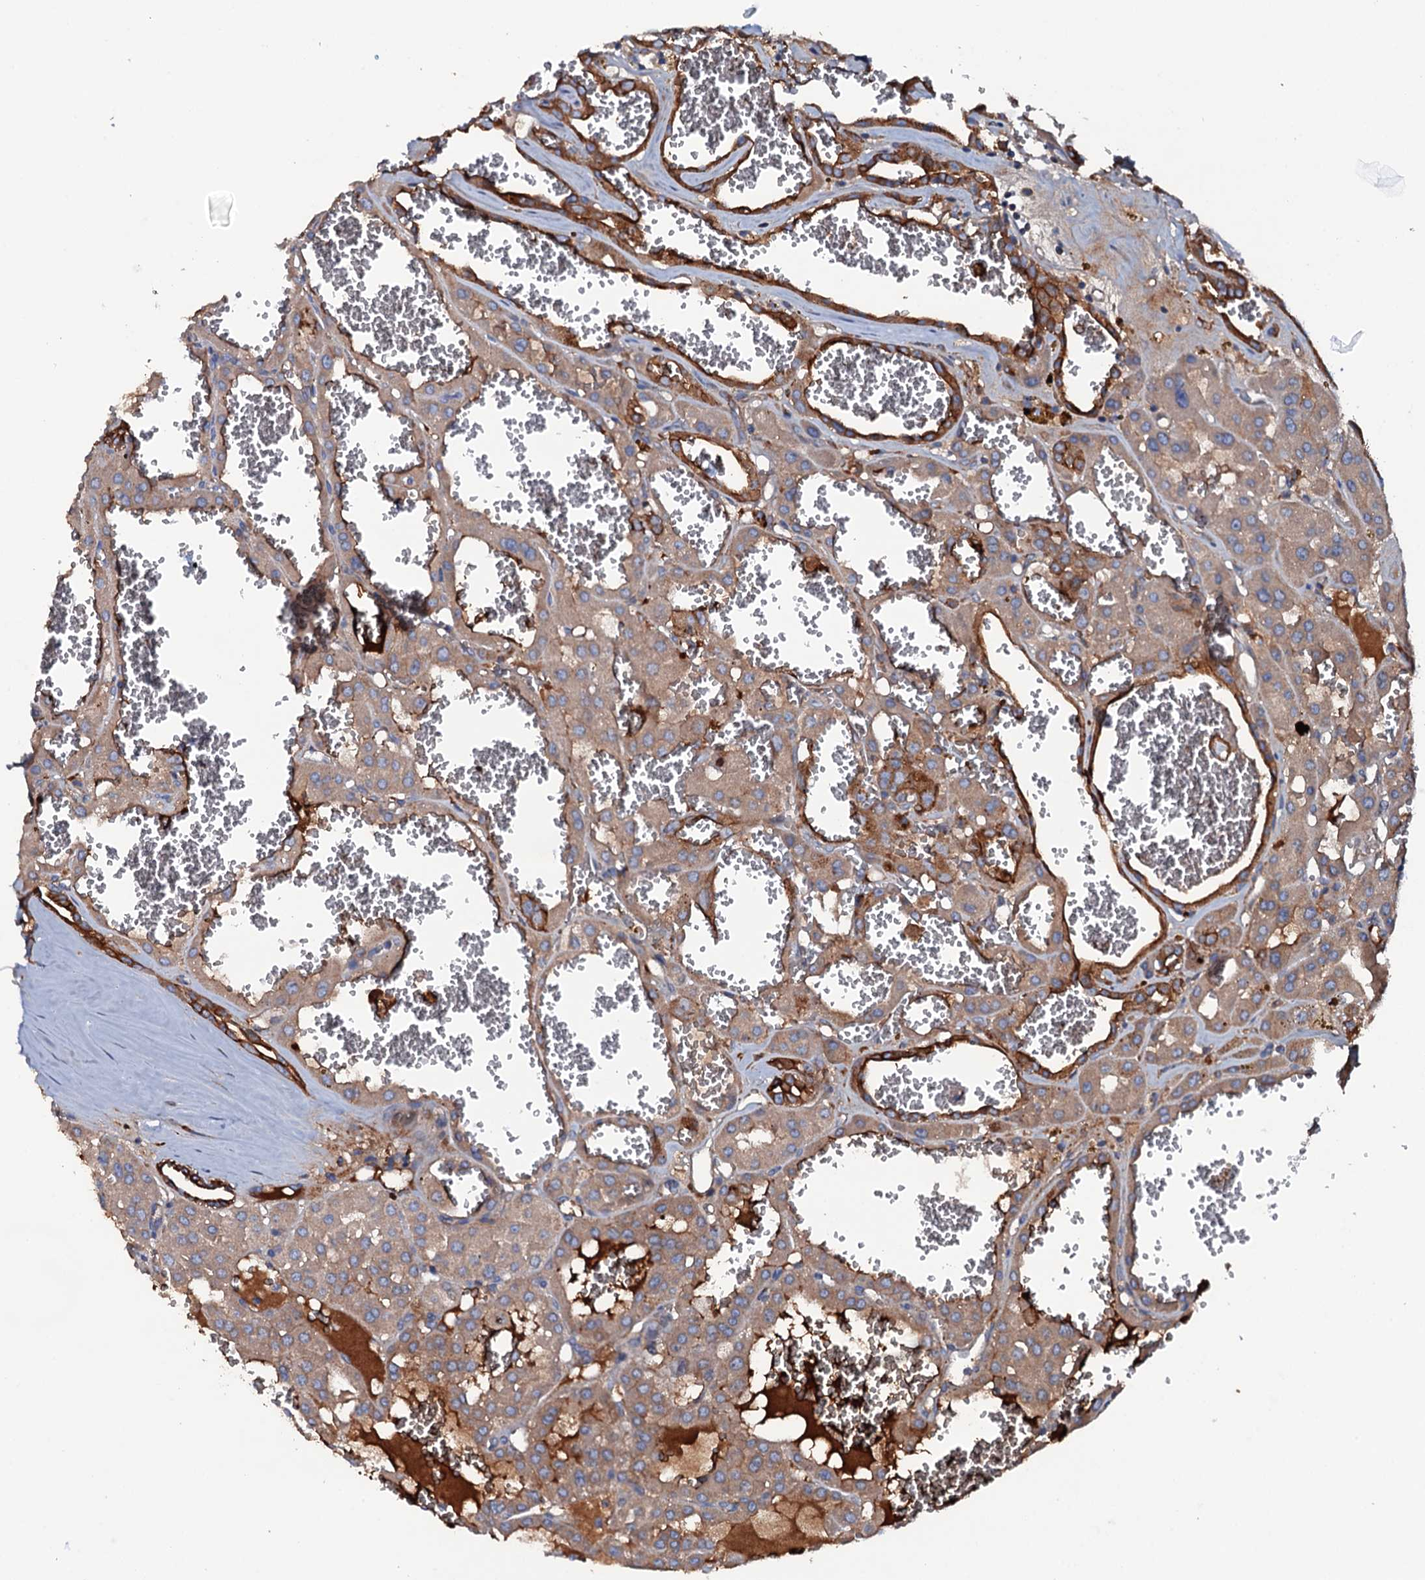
{"staining": {"intensity": "strong", "quantity": "25%-75%", "location": "cytoplasmic/membranous"}, "tissue": "renal cancer", "cell_type": "Tumor cells", "image_type": "cancer", "snomed": [{"axis": "morphology", "description": "Carcinoma, NOS"}, {"axis": "topography", "description": "Kidney"}], "caption": "DAB immunohistochemical staining of carcinoma (renal) demonstrates strong cytoplasmic/membranous protein staining in approximately 25%-75% of tumor cells. The protein of interest is stained brown, and the nuclei are stained in blue (DAB IHC with brightfield microscopy, high magnification).", "gene": "NEK1", "patient": {"sex": "female", "age": 75}}